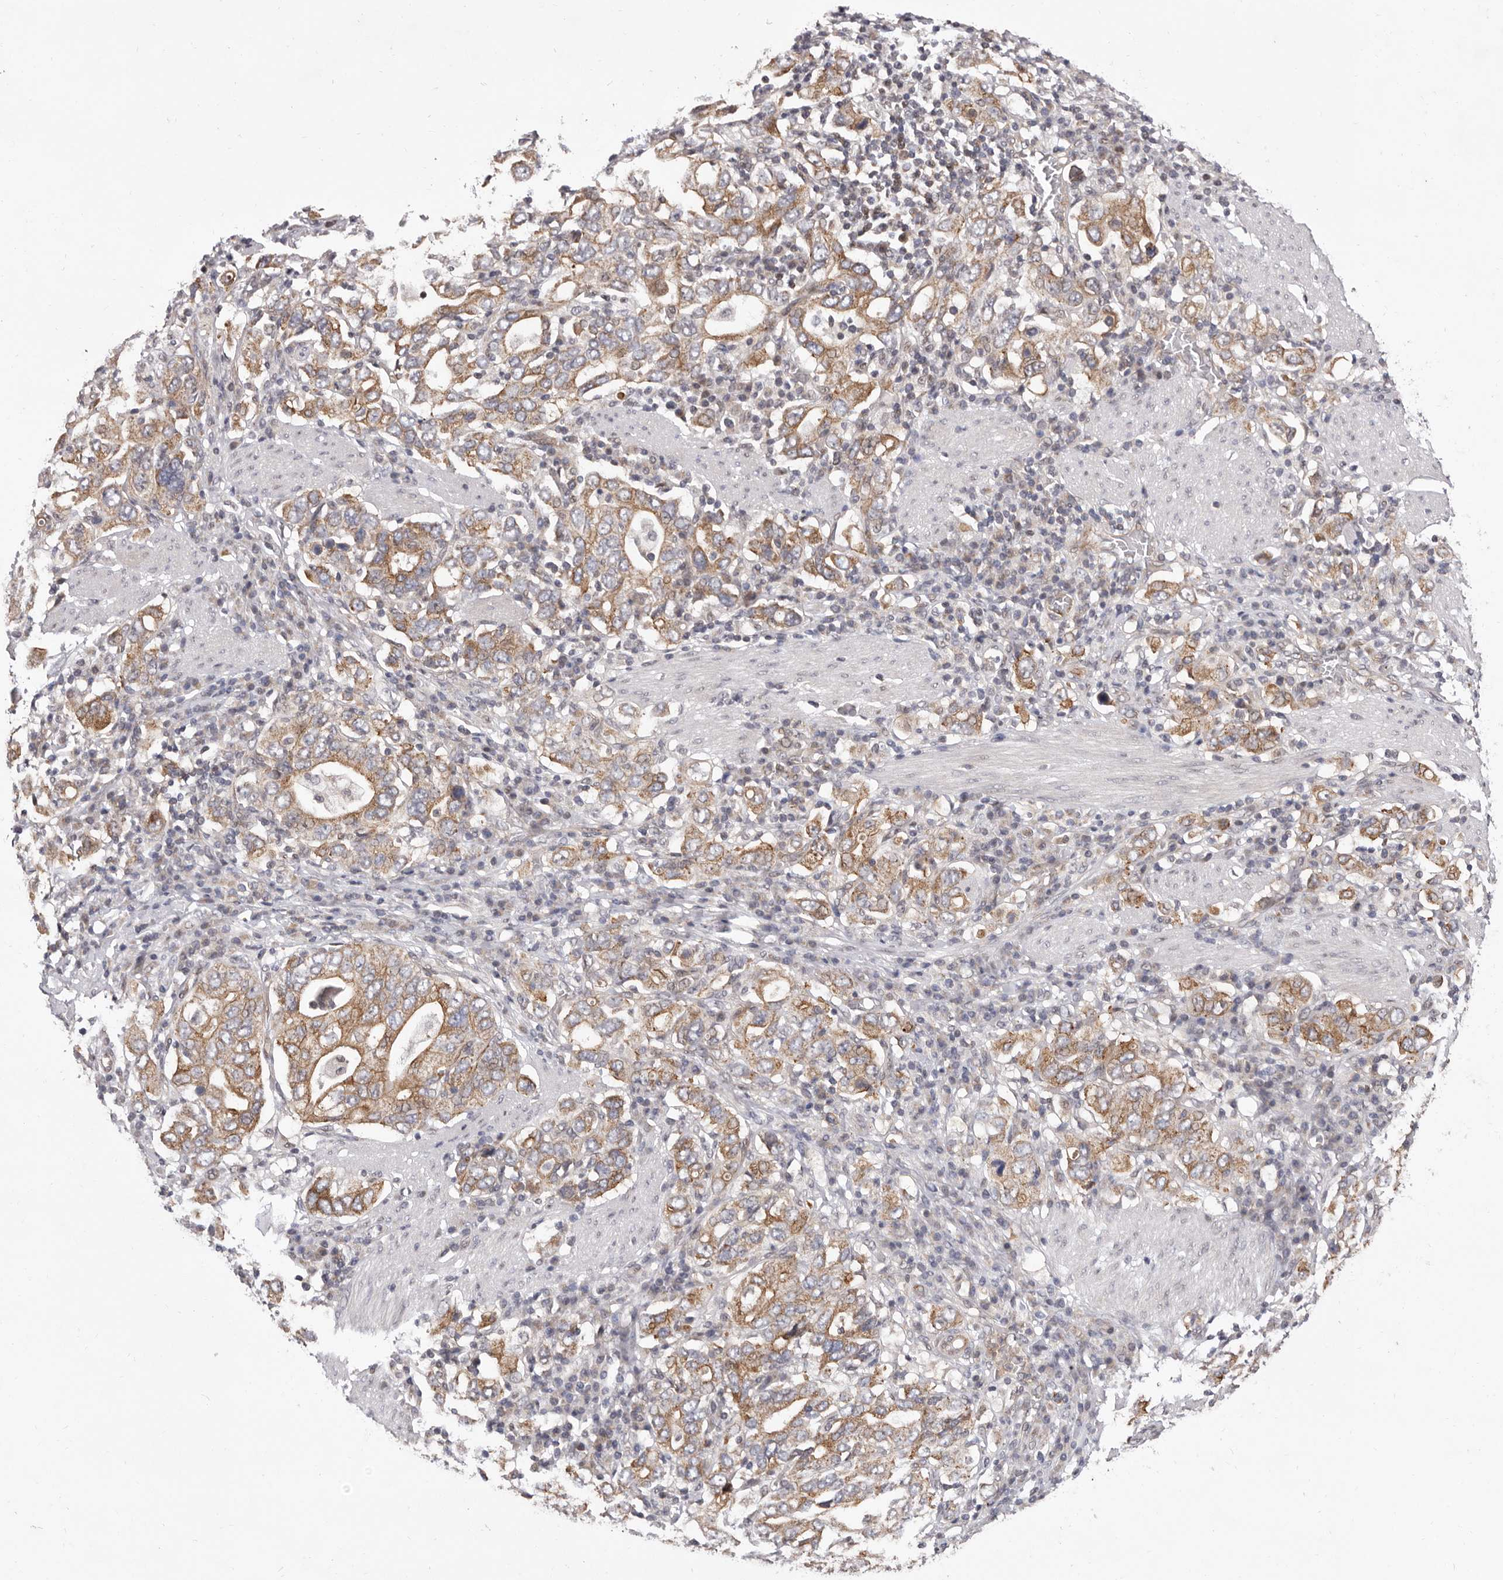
{"staining": {"intensity": "moderate", "quantity": ">75%", "location": "cytoplasmic/membranous"}, "tissue": "stomach cancer", "cell_type": "Tumor cells", "image_type": "cancer", "snomed": [{"axis": "morphology", "description": "Adenocarcinoma, NOS"}, {"axis": "topography", "description": "Stomach, upper"}], "caption": "Human stomach adenocarcinoma stained with a protein marker reveals moderate staining in tumor cells.", "gene": "GLRX3", "patient": {"sex": "male", "age": 62}}